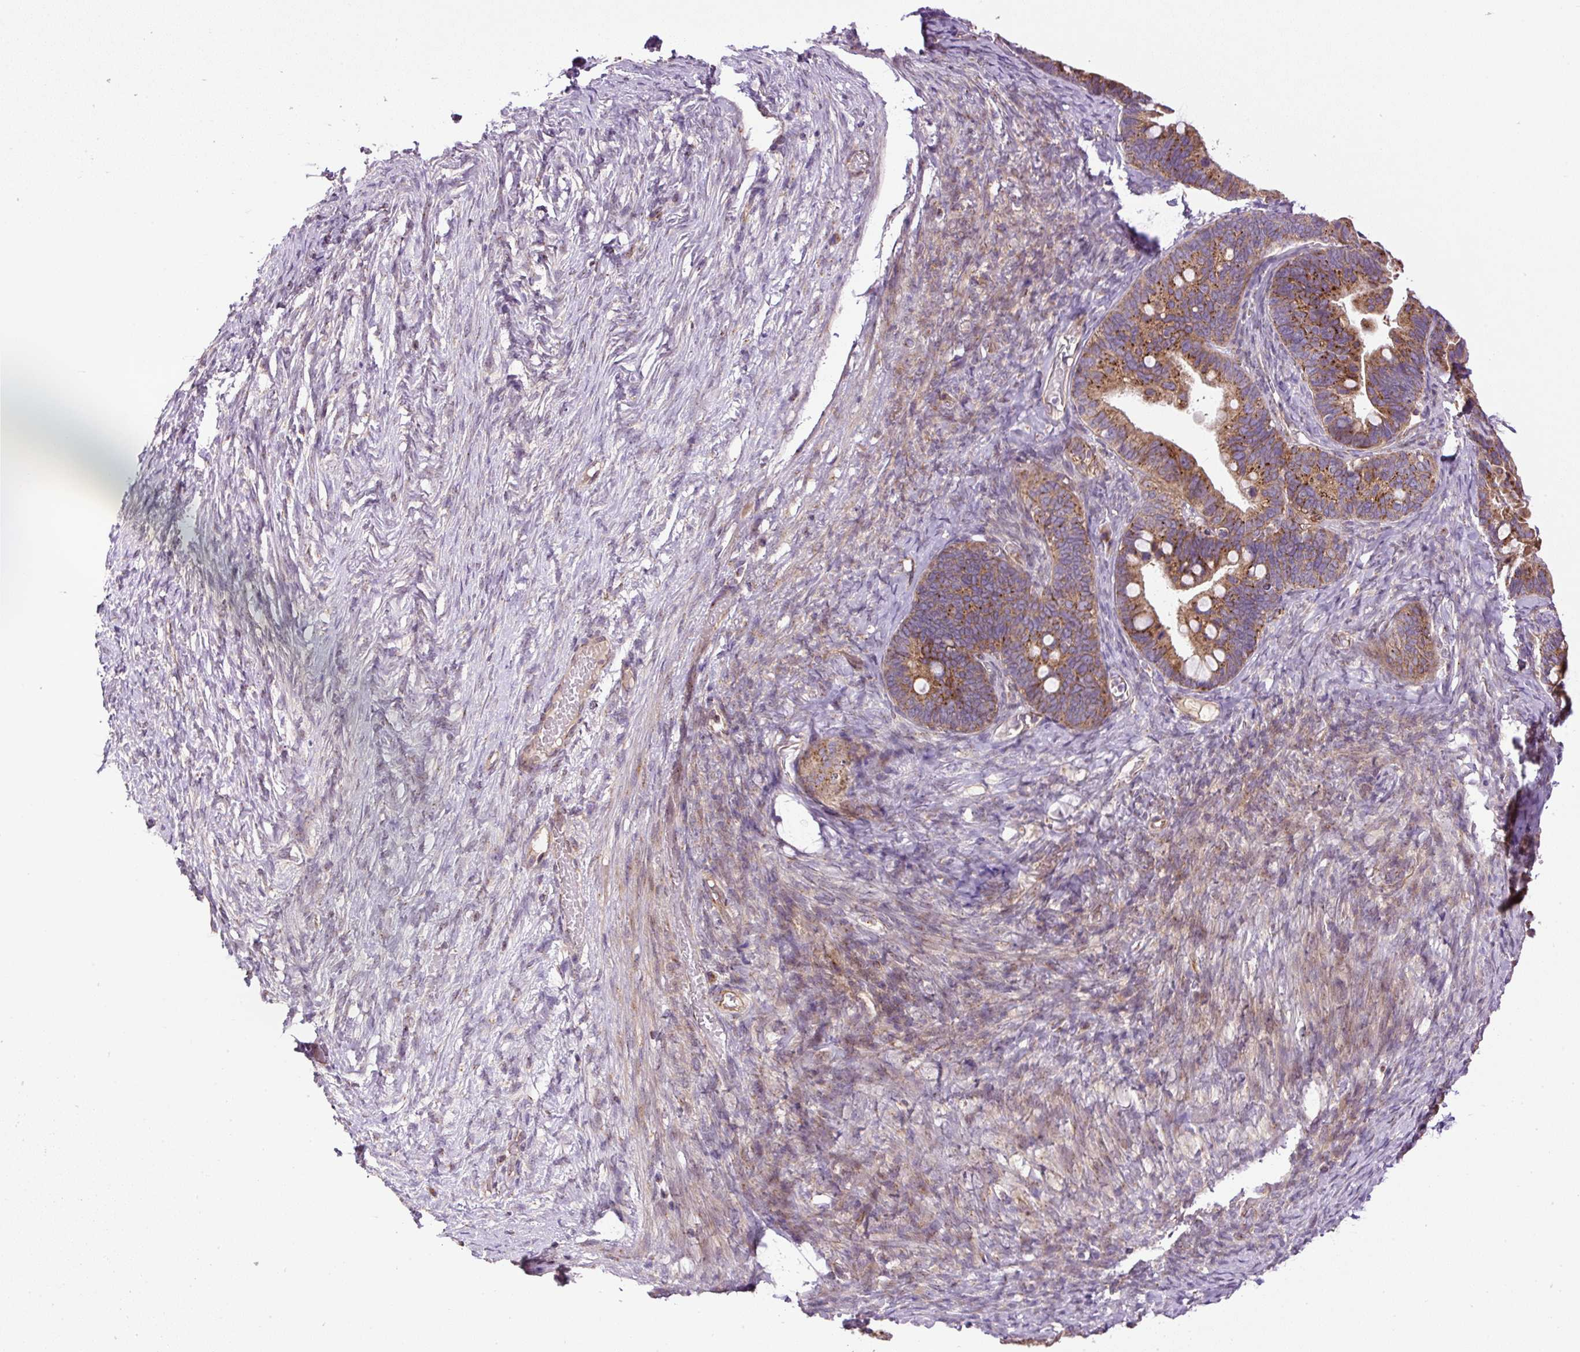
{"staining": {"intensity": "moderate", "quantity": ">75%", "location": "cytoplasmic/membranous"}, "tissue": "ovarian cancer", "cell_type": "Tumor cells", "image_type": "cancer", "snomed": [{"axis": "morphology", "description": "Cystadenocarcinoma, serous, NOS"}, {"axis": "topography", "description": "Ovary"}], "caption": "An image of serous cystadenocarcinoma (ovarian) stained for a protein shows moderate cytoplasmic/membranous brown staining in tumor cells. (Stains: DAB (3,3'-diaminobenzidine) in brown, nuclei in blue, Microscopy: brightfield microscopy at high magnification).", "gene": "ZNF547", "patient": {"sex": "female", "age": 56}}